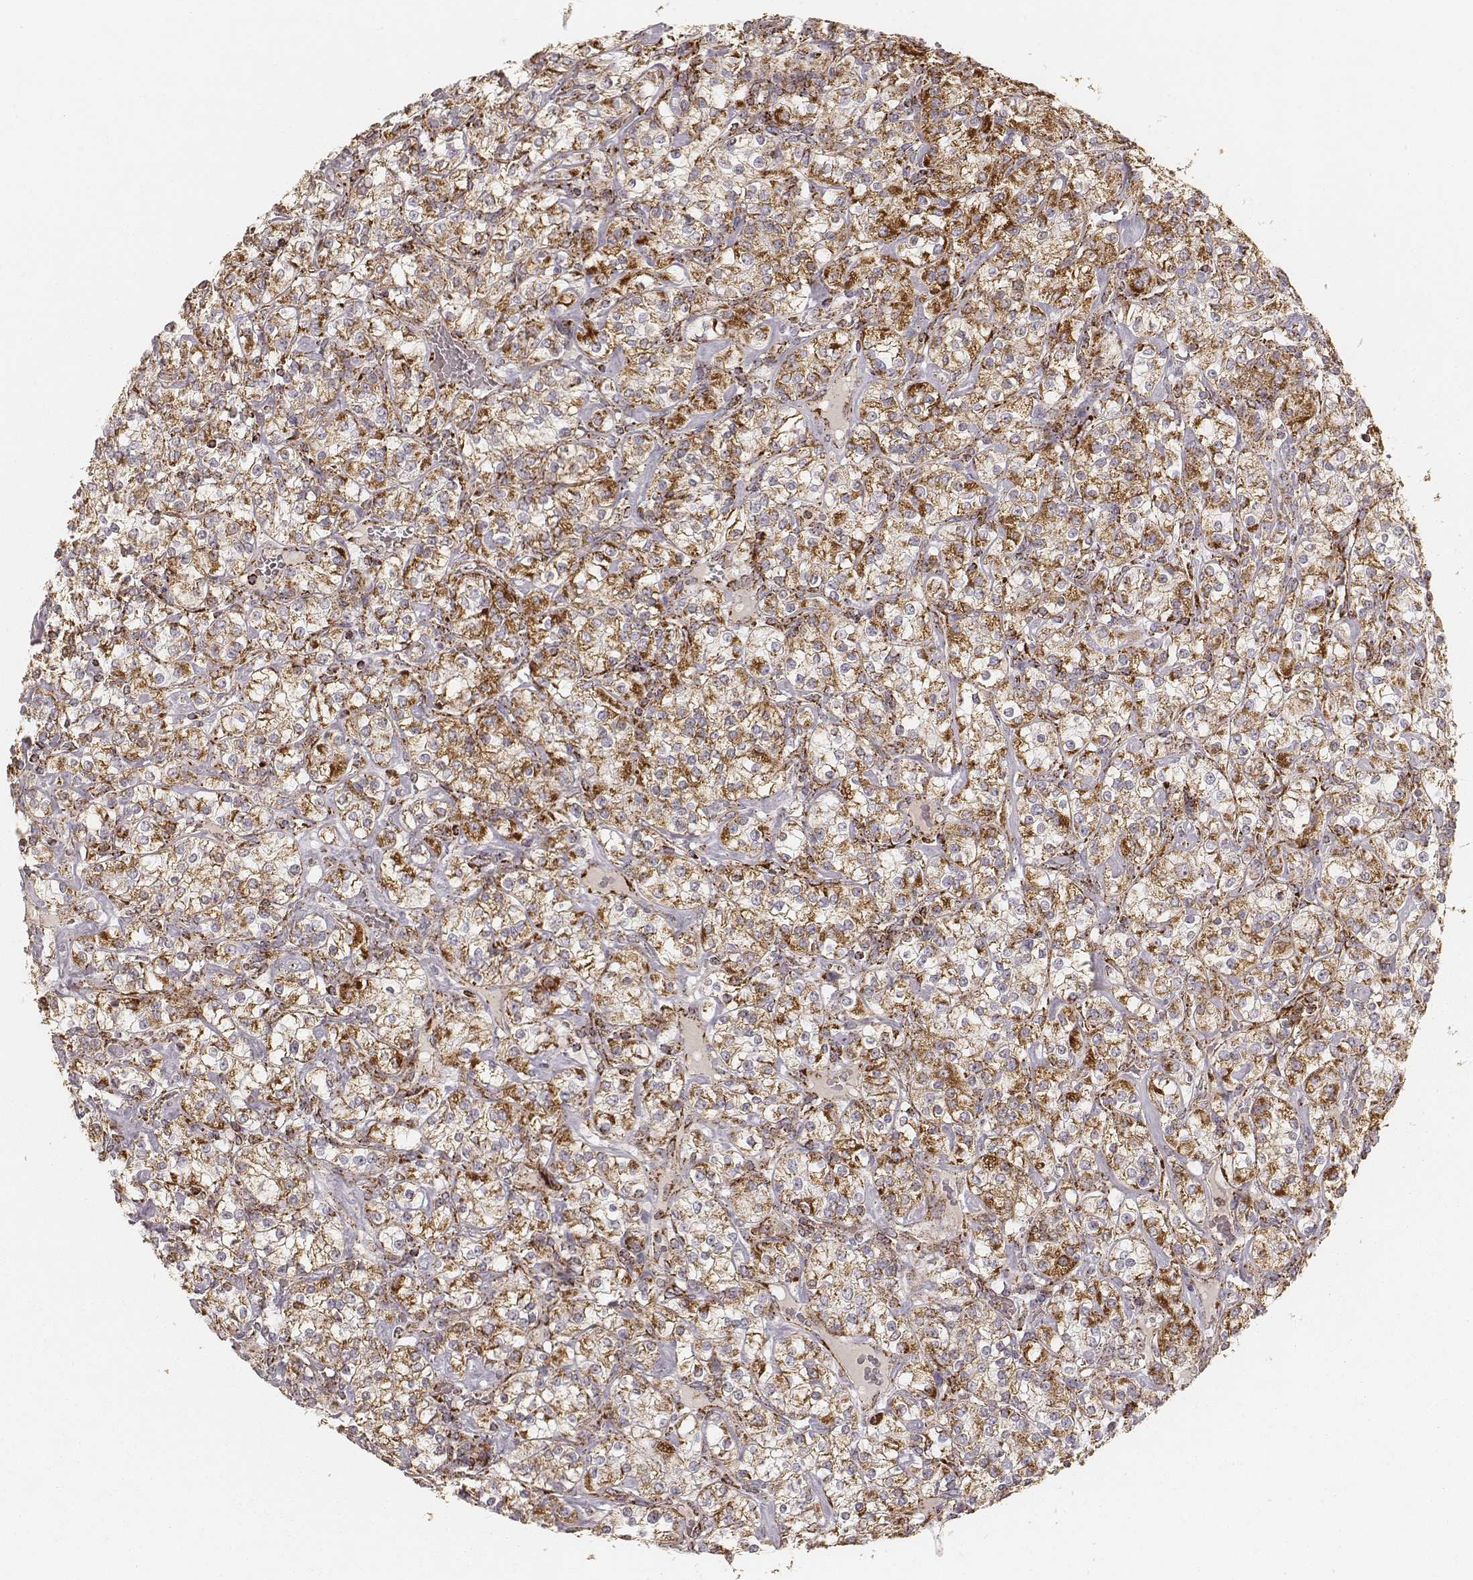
{"staining": {"intensity": "moderate", "quantity": ">75%", "location": "cytoplasmic/membranous"}, "tissue": "renal cancer", "cell_type": "Tumor cells", "image_type": "cancer", "snomed": [{"axis": "morphology", "description": "Adenocarcinoma, NOS"}, {"axis": "topography", "description": "Kidney"}], "caption": "This is a histology image of immunohistochemistry (IHC) staining of adenocarcinoma (renal), which shows moderate expression in the cytoplasmic/membranous of tumor cells.", "gene": "CS", "patient": {"sex": "male", "age": 77}}